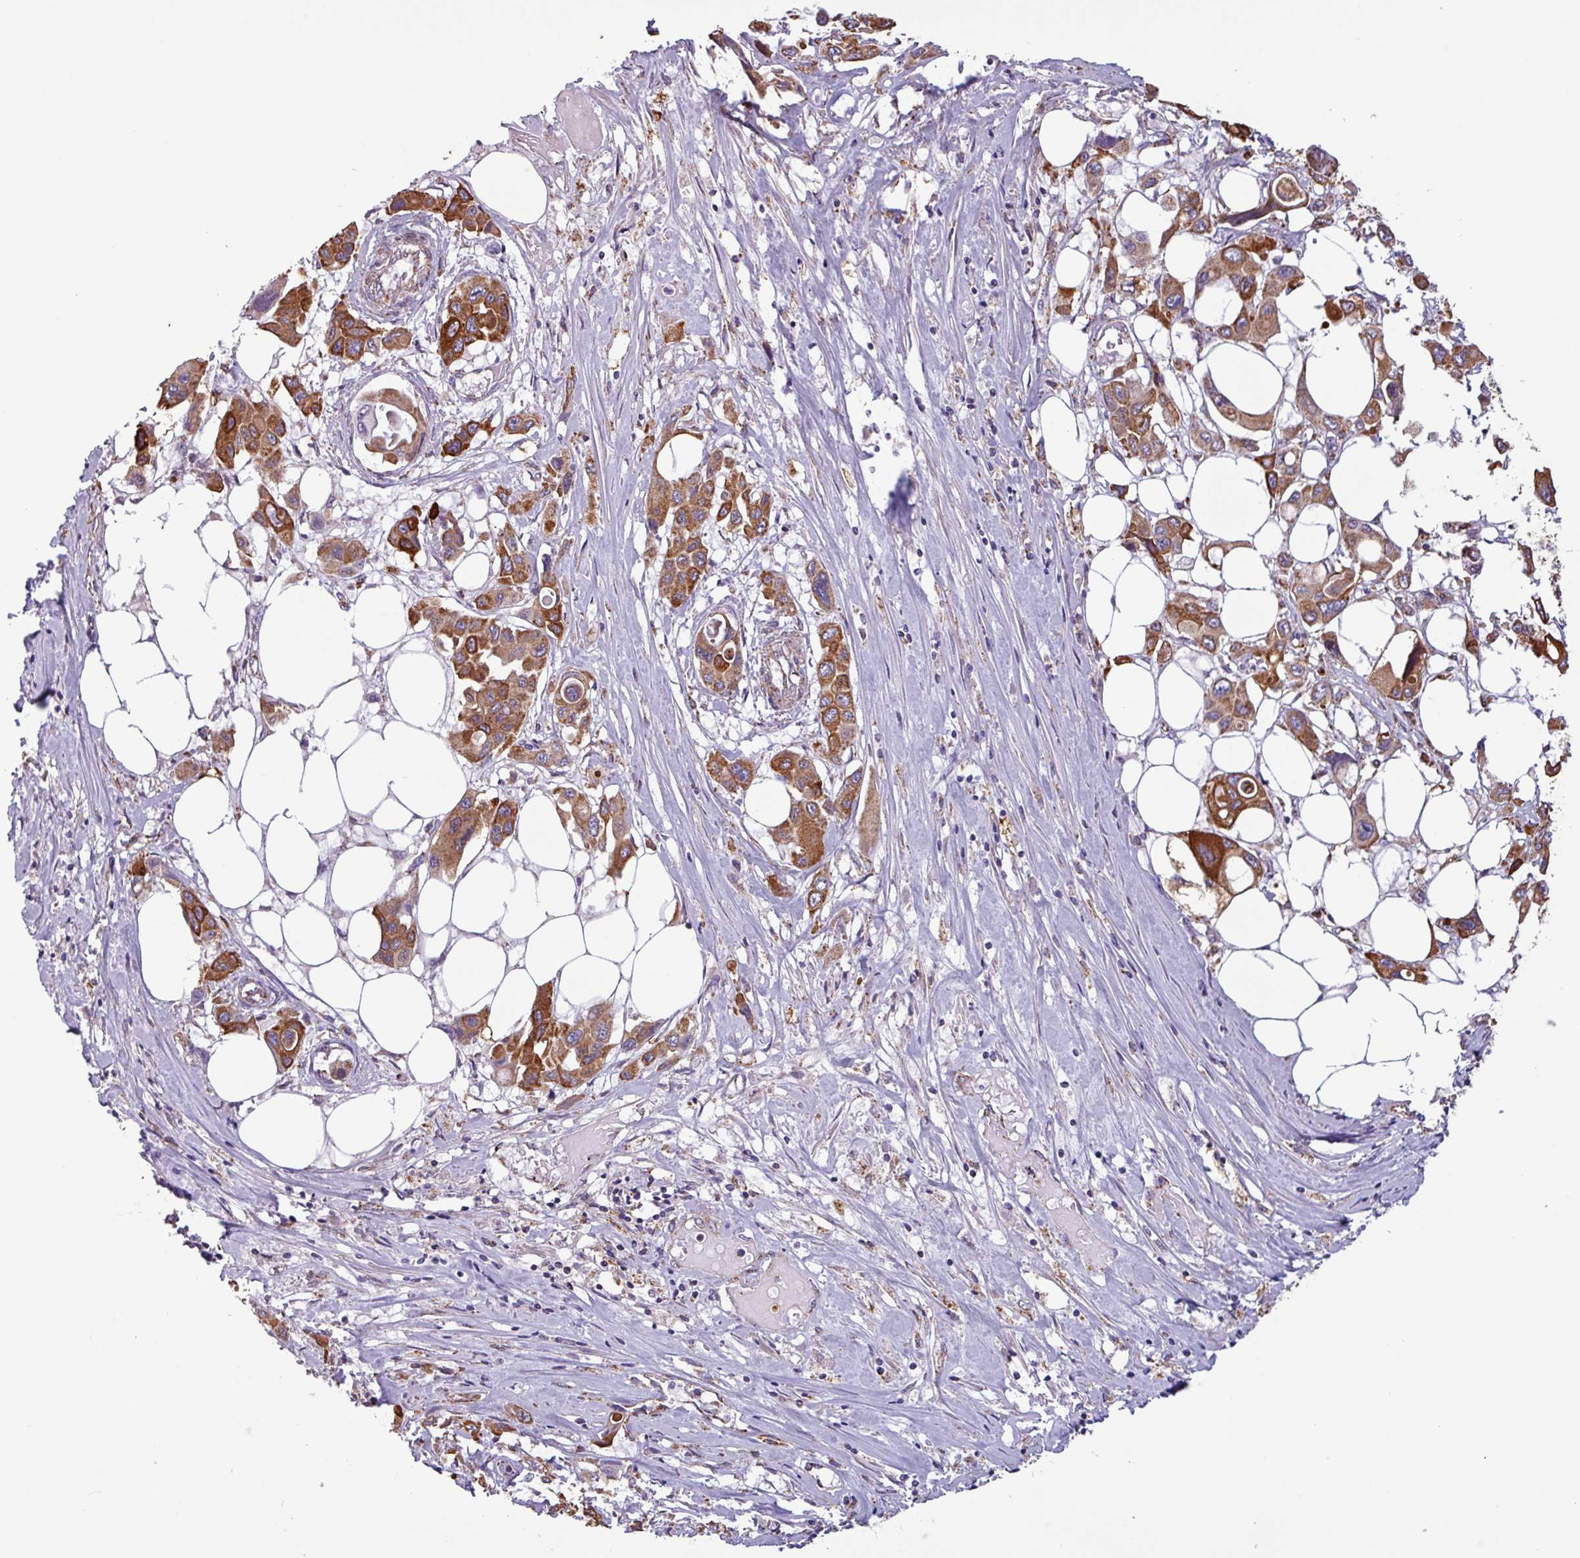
{"staining": {"intensity": "strong", "quantity": ">75%", "location": "cytoplasmic/membranous"}, "tissue": "pancreatic cancer", "cell_type": "Tumor cells", "image_type": "cancer", "snomed": [{"axis": "morphology", "description": "Adenocarcinoma, NOS"}, {"axis": "topography", "description": "Pancreas"}], "caption": "Pancreatic cancer (adenocarcinoma) was stained to show a protein in brown. There is high levels of strong cytoplasmic/membranous staining in approximately >75% of tumor cells.", "gene": "CAMK1", "patient": {"sex": "male", "age": 92}}